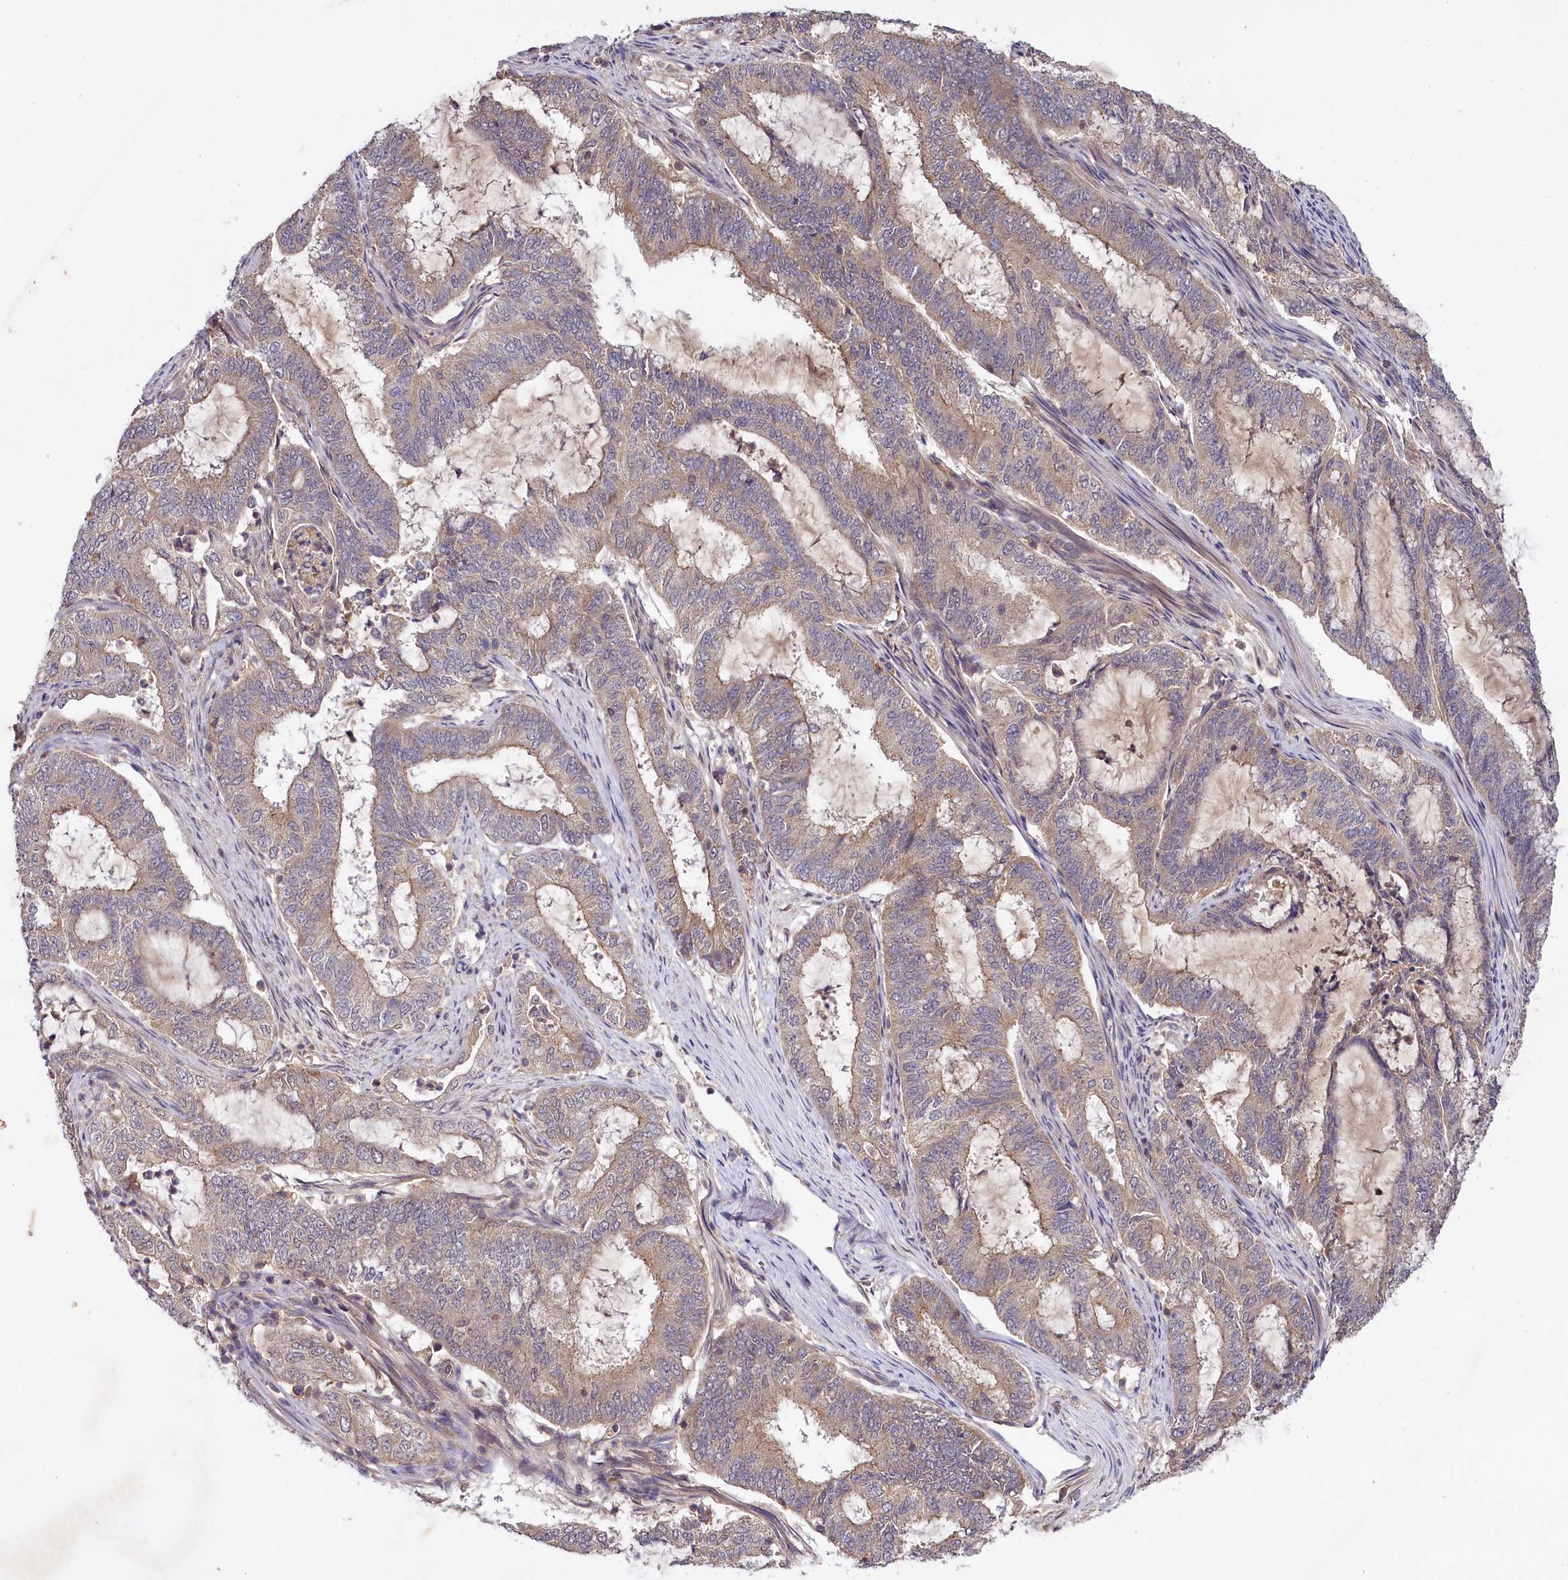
{"staining": {"intensity": "weak", "quantity": "25%-75%", "location": "cytoplasmic/membranous"}, "tissue": "endometrial cancer", "cell_type": "Tumor cells", "image_type": "cancer", "snomed": [{"axis": "morphology", "description": "Adenocarcinoma, NOS"}, {"axis": "topography", "description": "Endometrium"}], "caption": "Immunohistochemistry (IHC) image of neoplastic tissue: human adenocarcinoma (endometrial) stained using immunohistochemistry reveals low levels of weak protein expression localized specifically in the cytoplasmic/membranous of tumor cells, appearing as a cytoplasmic/membranous brown color.", "gene": "TMEM39A", "patient": {"sex": "female", "age": 51}}